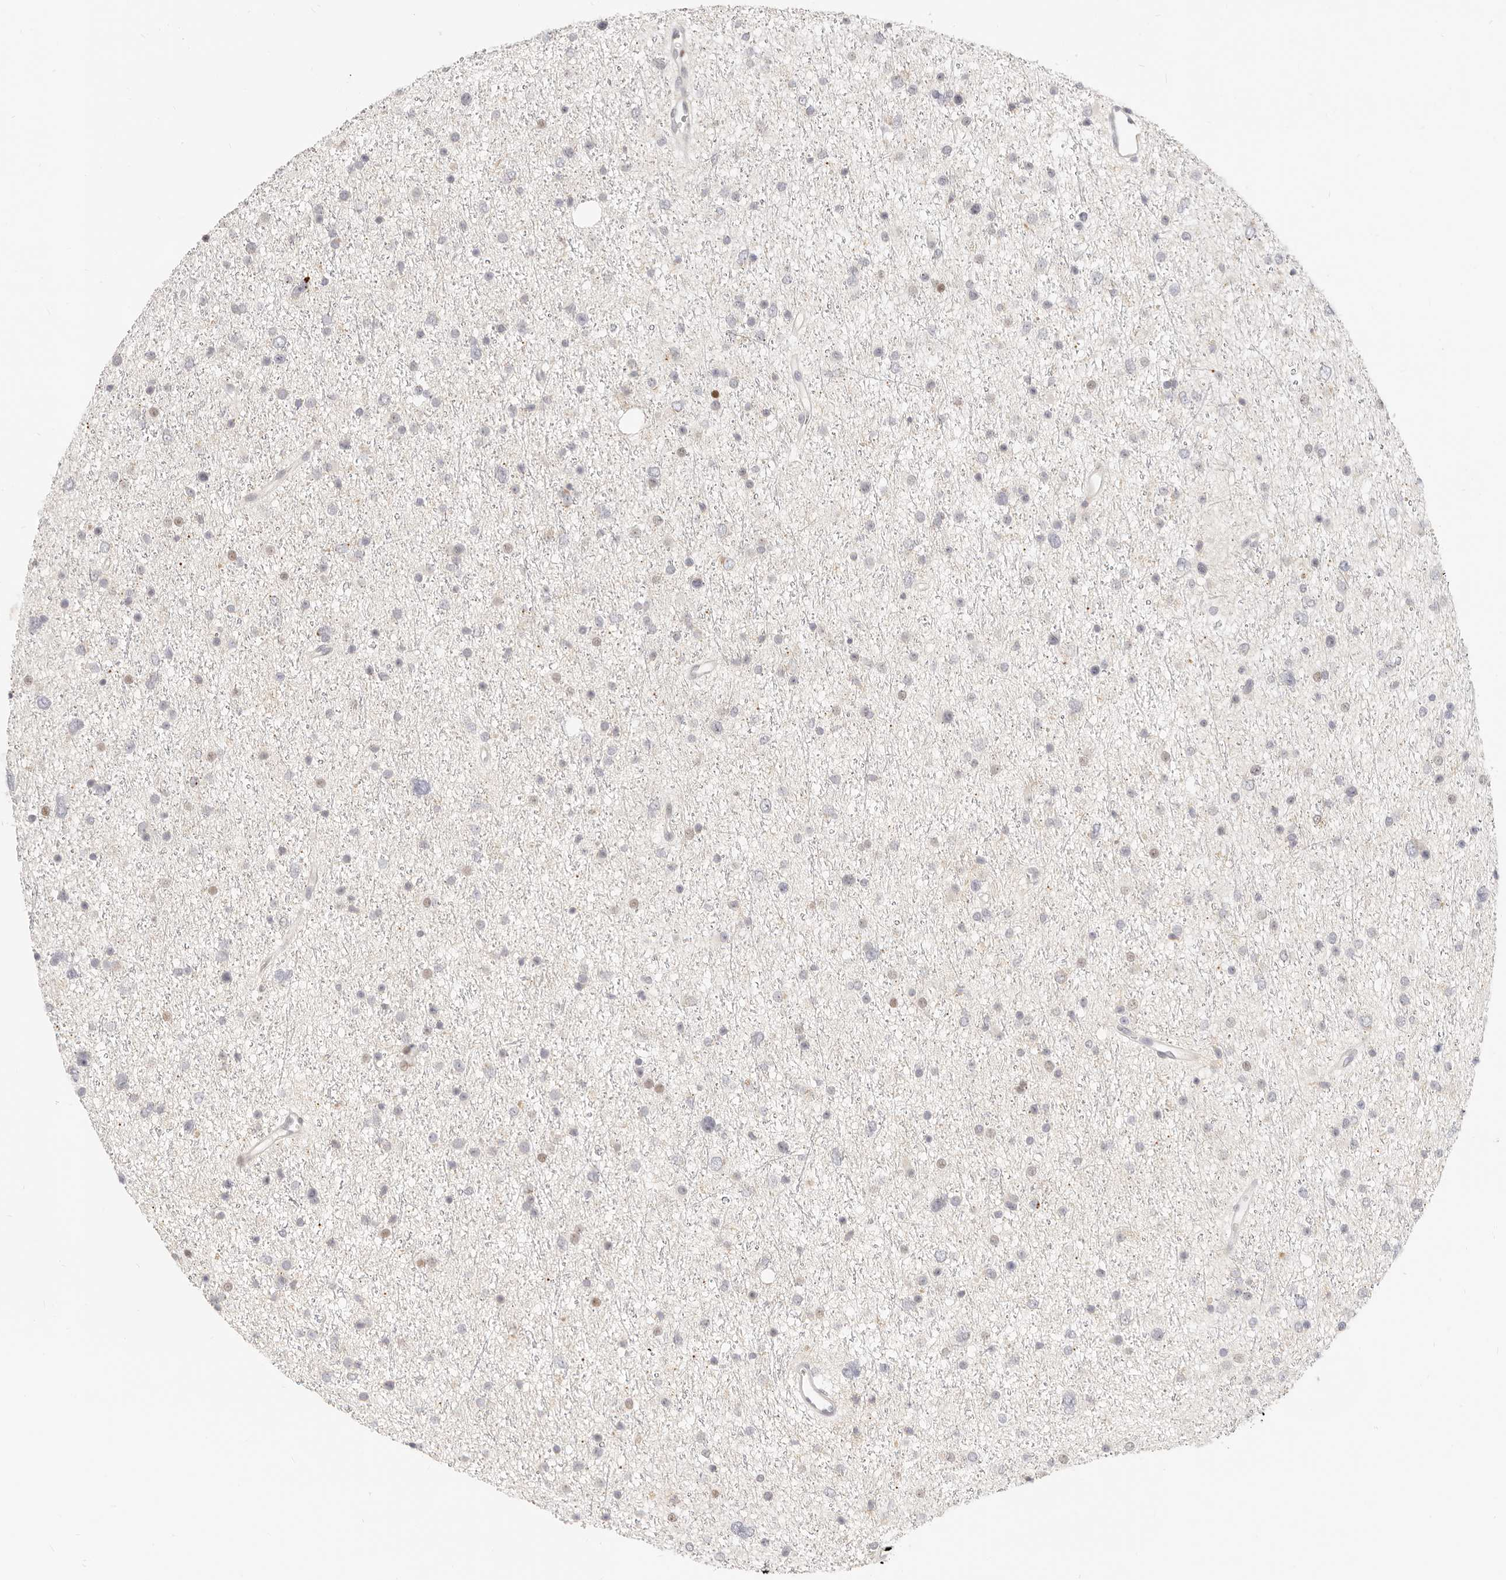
{"staining": {"intensity": "negative", "quantity": "none", "location": "none"}, "tissue": "glioma", "cell_type": "Tumor cells", "image_type": "cancer", "snomed": [{"axis": "morphology", "description": "Glioma, malignant, Low grade"}, {"axis": "topography", "description": "Cerebral cortex"}], "caption": "Immunohistochemistry of malignant glioma (low-grade) exhibits no expression in tumor cells. Nuclei are stained in blue.", "gene": "LTB4R2", "patient": {"sex": "female", "age": 39}}